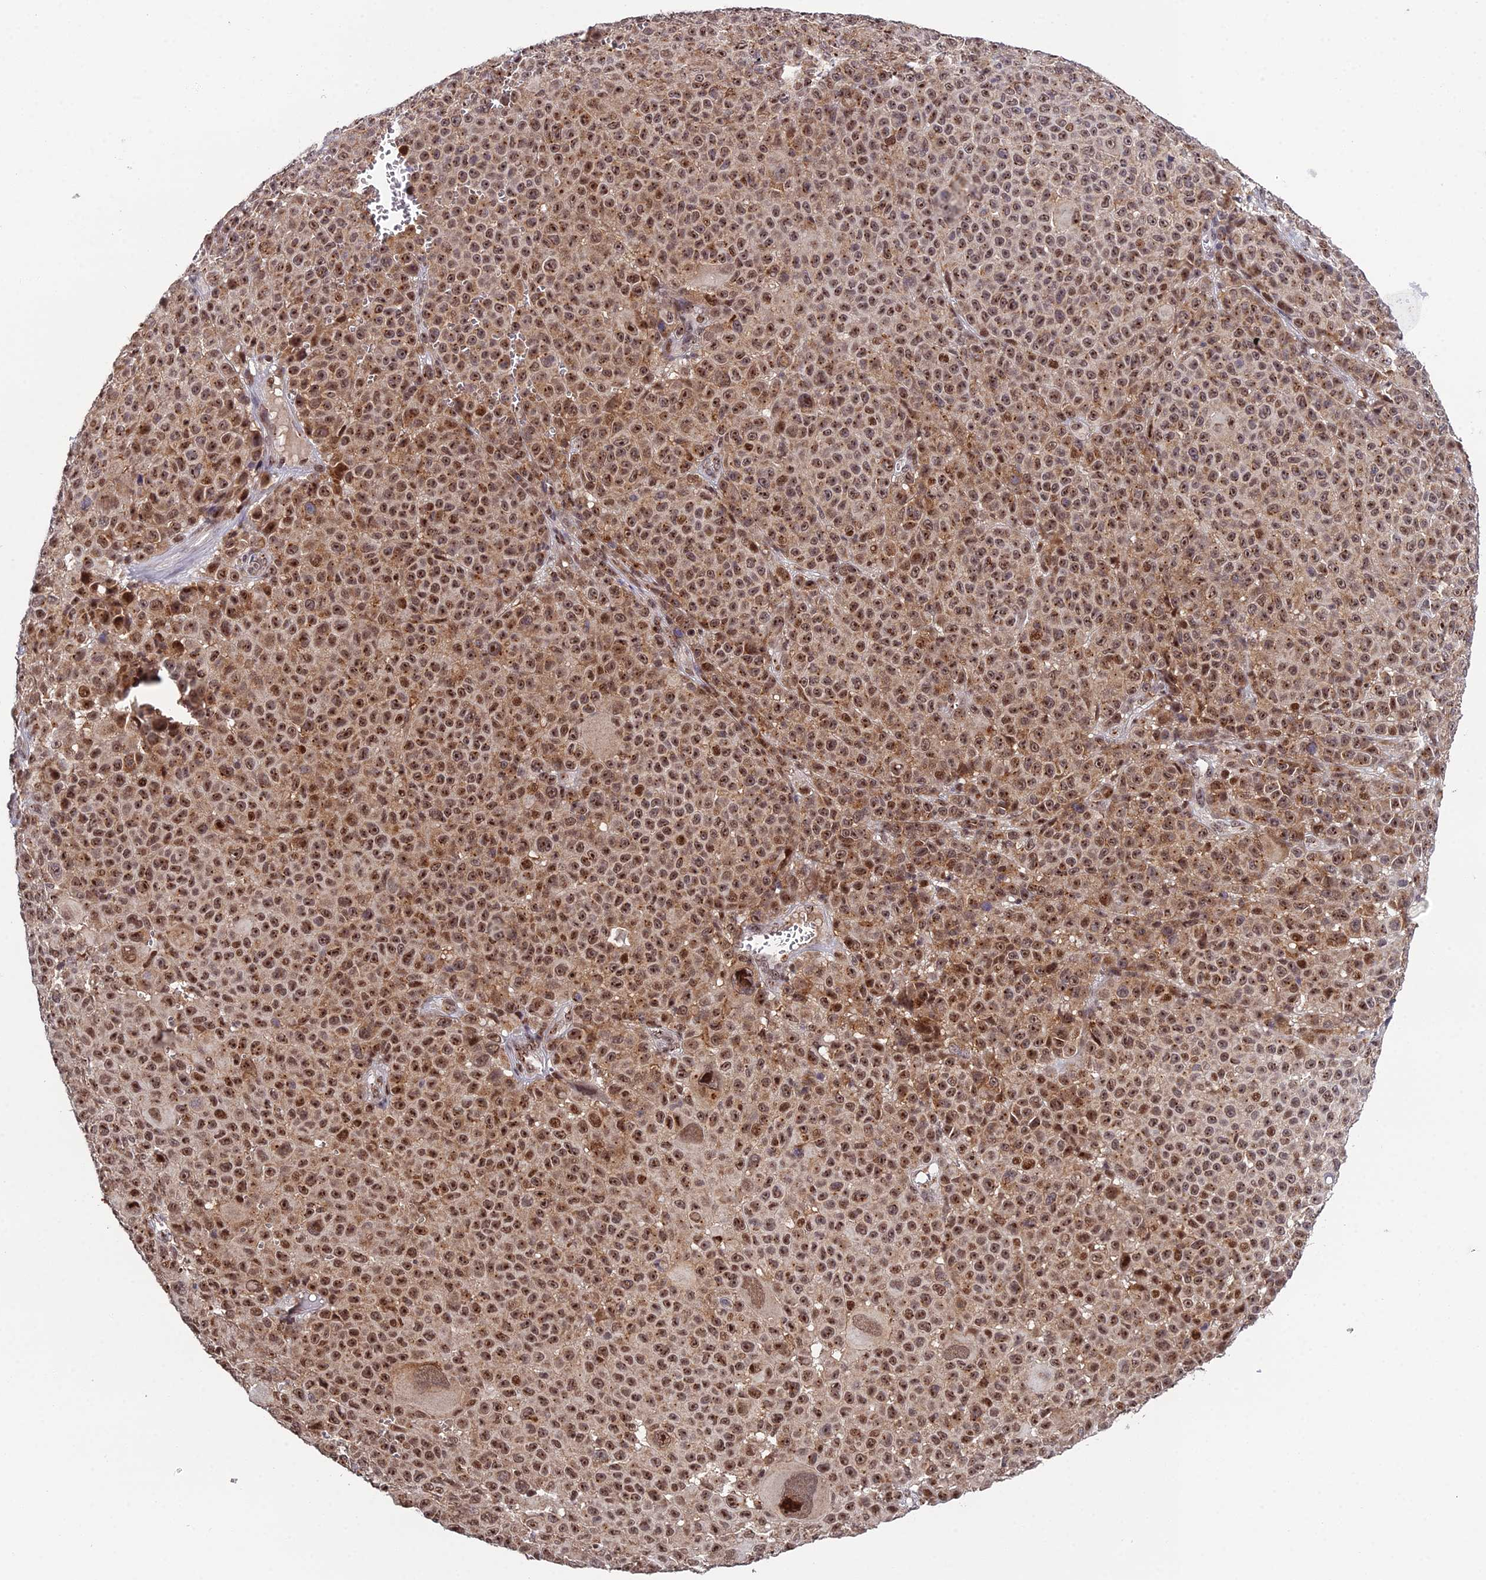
{"staining": {"intensity": "moderate", "quantity": ">75%", "location": "nuclear"}, "tissue": "melanoma", "cell_type": "Tumor cells", "image_type": "cancer", "snomed": [{"axis": "morphology", "description": "Malignant melanoma, NOS"}, {"axis": "topography", "description": "Skin"}], "caption": "This image displays malignant melanoma stained with immunohistochemistry to label a protein in brown. The nuclear of tumor cells show moderate positivity for the protein. Nuclei are counter-stained blue.", "gene": "ARL2", "patient": {"sex": "female", "age": 94}}